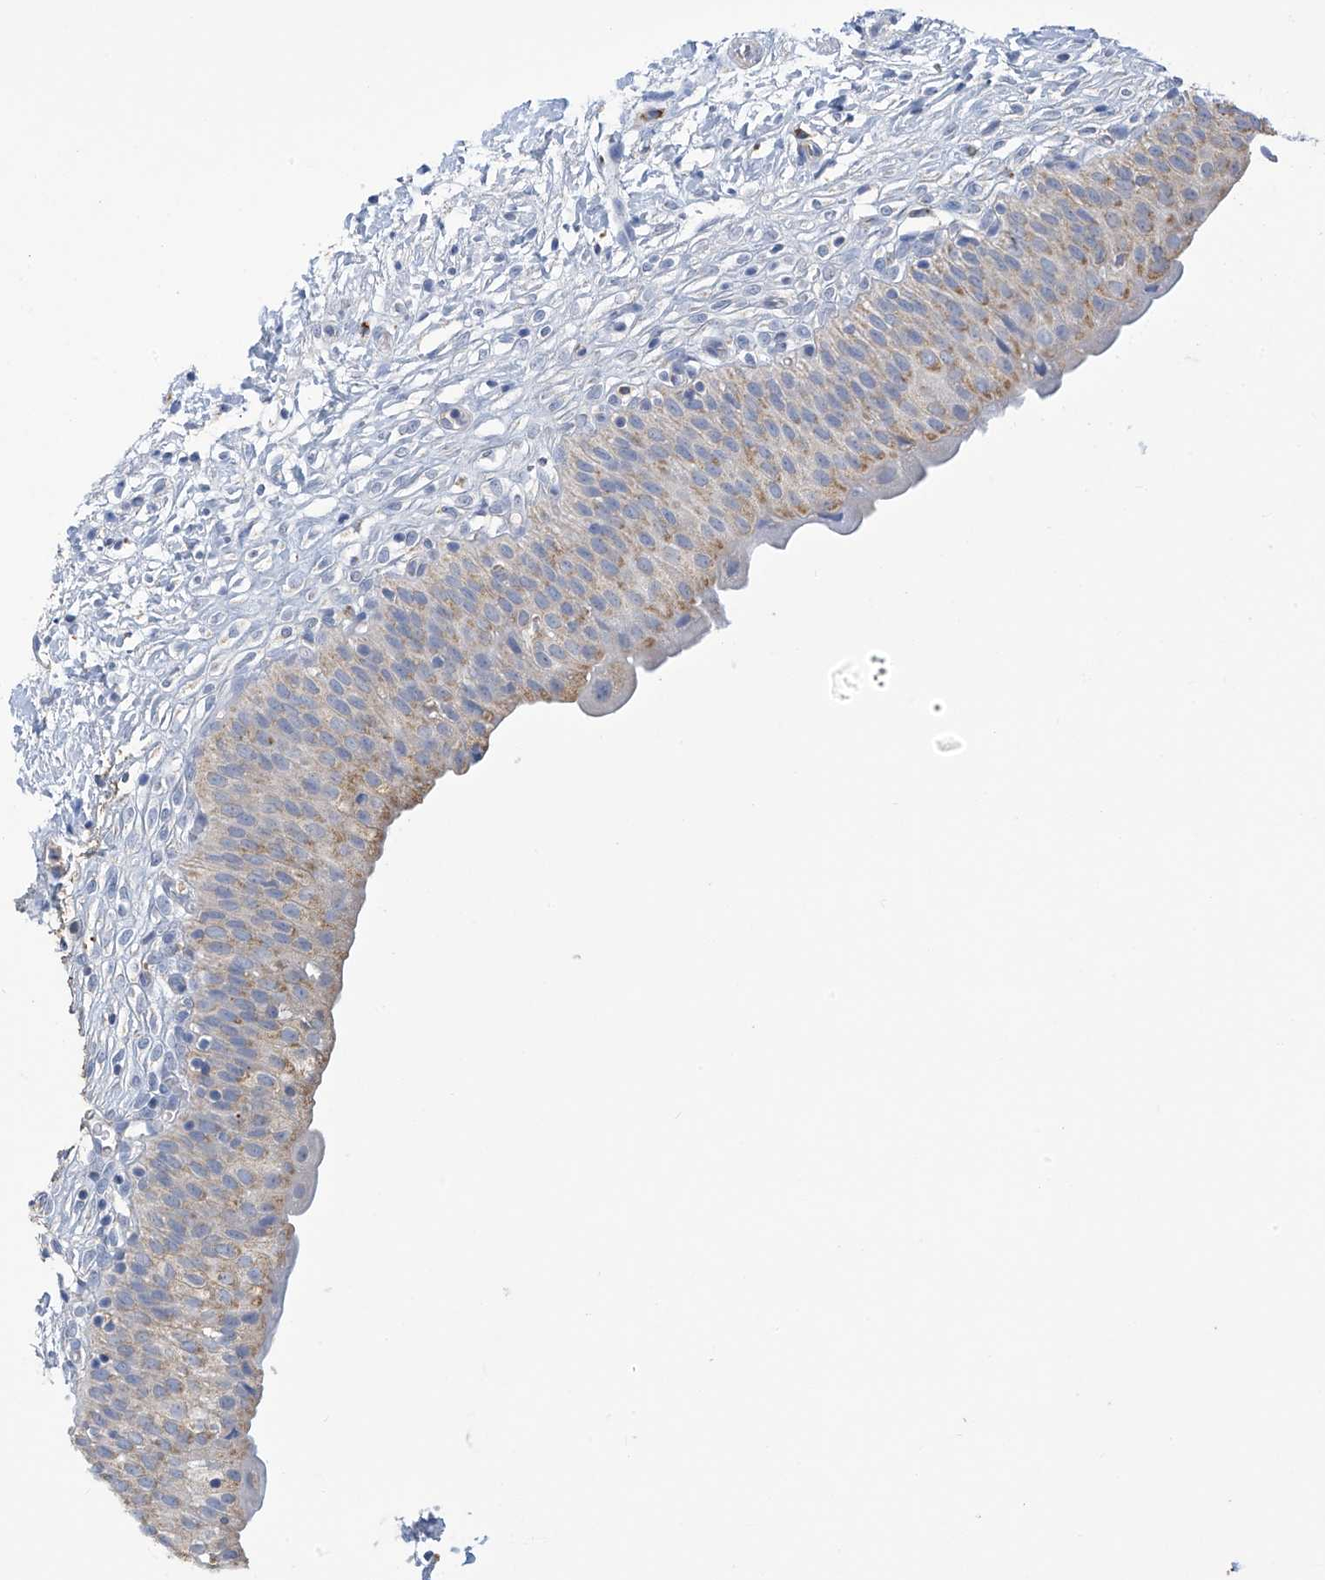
{"staining": {"intensity": "moderate", "quantity": "<25%", "location": "cytoplasmic/membranous"}, "tissue": "urinary bladder", "cell_type": "Urothelial cells", "image_type": "normal", "snomed": [{"axis": "morphology", "description": "Normal tissue, NOS"}, {"axis": "topography", "description": "Urinary bladder"}], "caption": "Immunohistochemical staining of normal human urinary bladder displays moderate cytoplasmic/membranous protein positivity in approximately <25% of urothelial cells.", "gene": "OGT", "patient": {"sex": "male", "age": 55}}